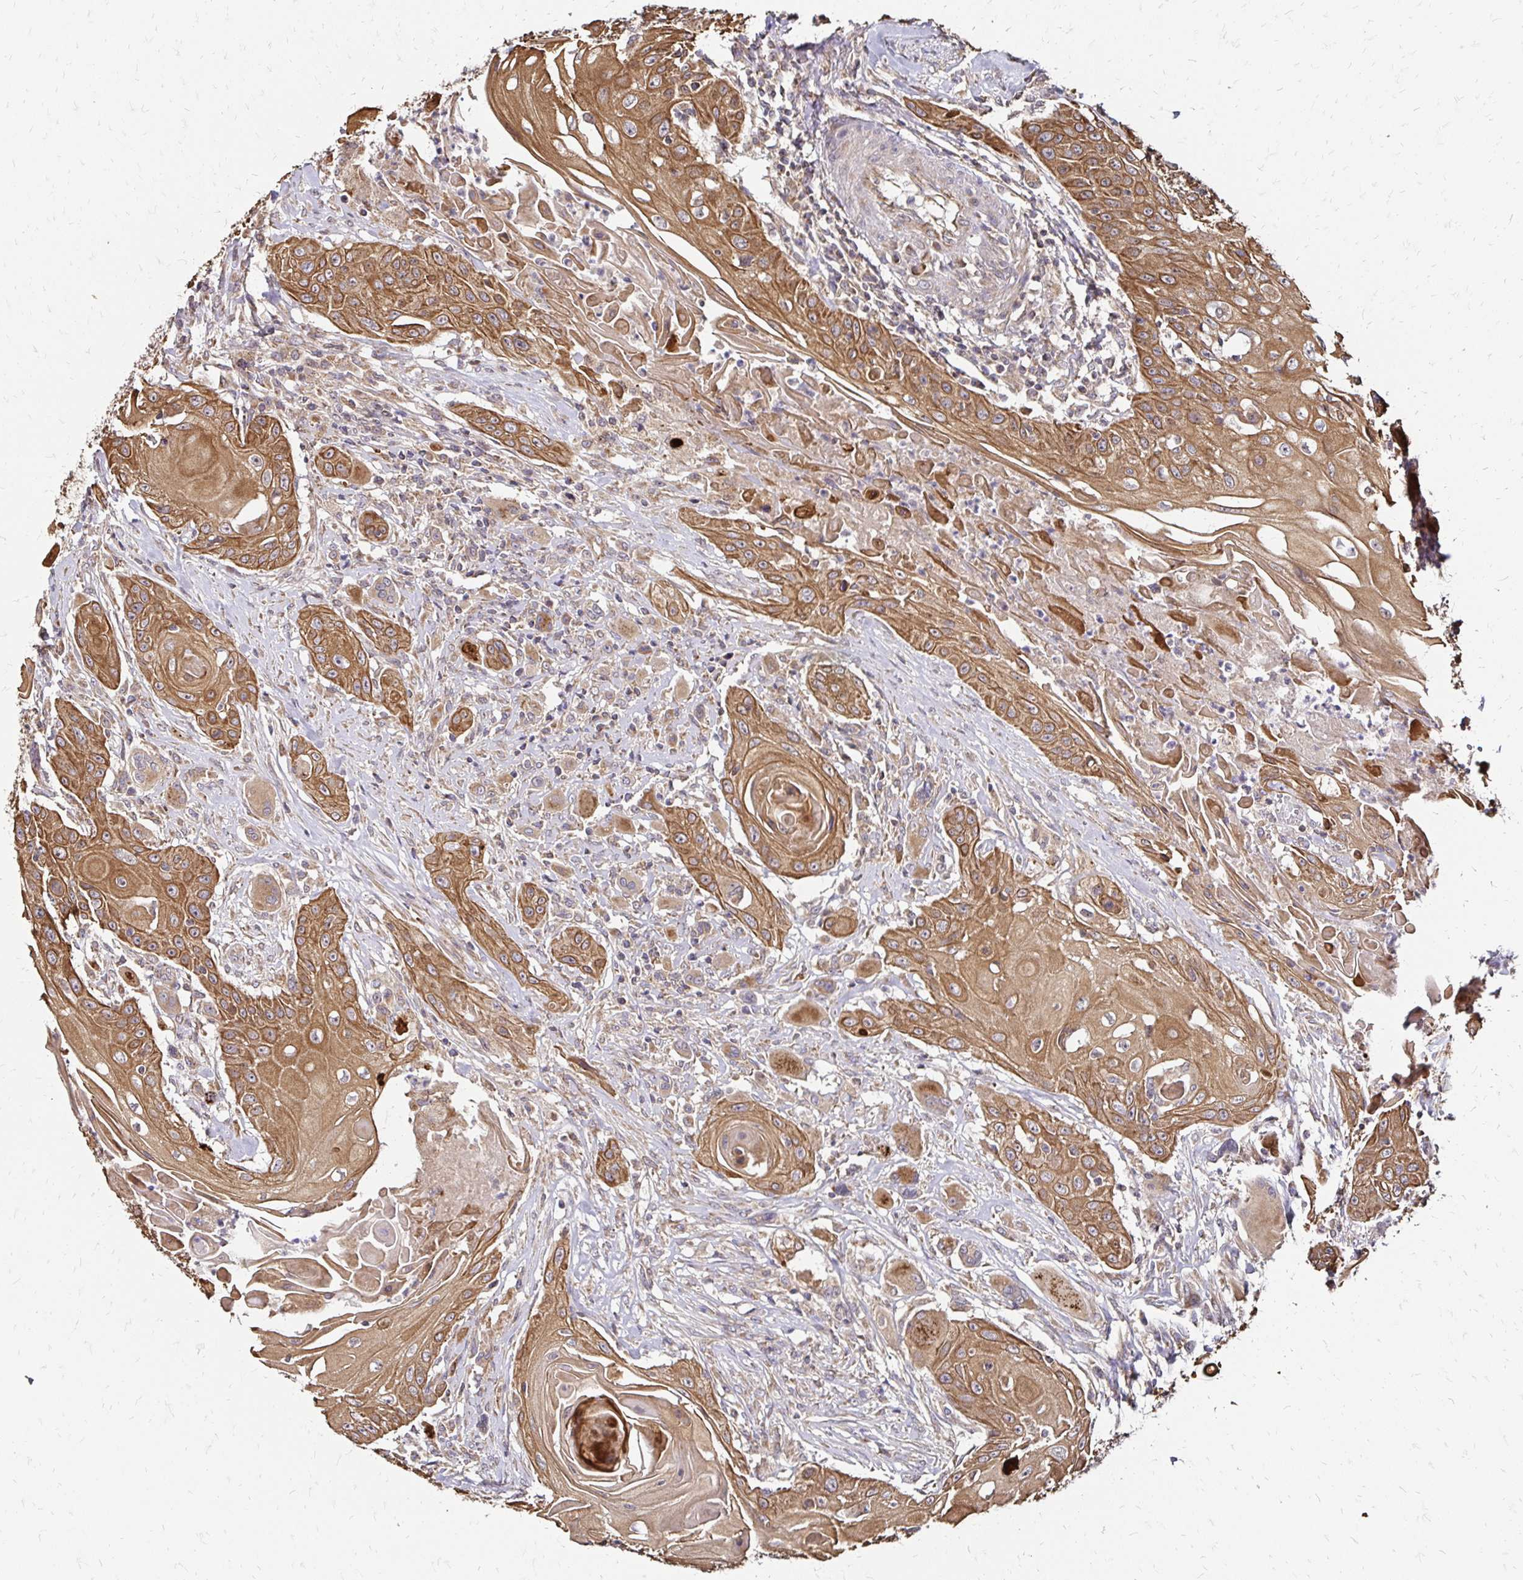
{"staining": {"intensity": "moderate", "quantity": ">75%", "location": "cytoplasmic/membranous"}, "tissue": "head and neck cancer", "cell_type": "Tumor cells", "image_type": "cancer", "snomed": [{"axis": "morphology", "description": "Squamous cell carcinoma, NOS"}, {"axis": "topography", "description": "Oral tissue"}, {"axis": "topography", "description": "Head-Neck"}, {"axis": "topography", "description": "Neck, NOS"}], "caption": "Moderate cytoplasmic/membranous positivity for a protein is present in approximately >75% of tumor cells of head and neck cancer using immunohistochemistry.", "gene": "ZW10", "patient": {"sex": "female", "age": 55}}